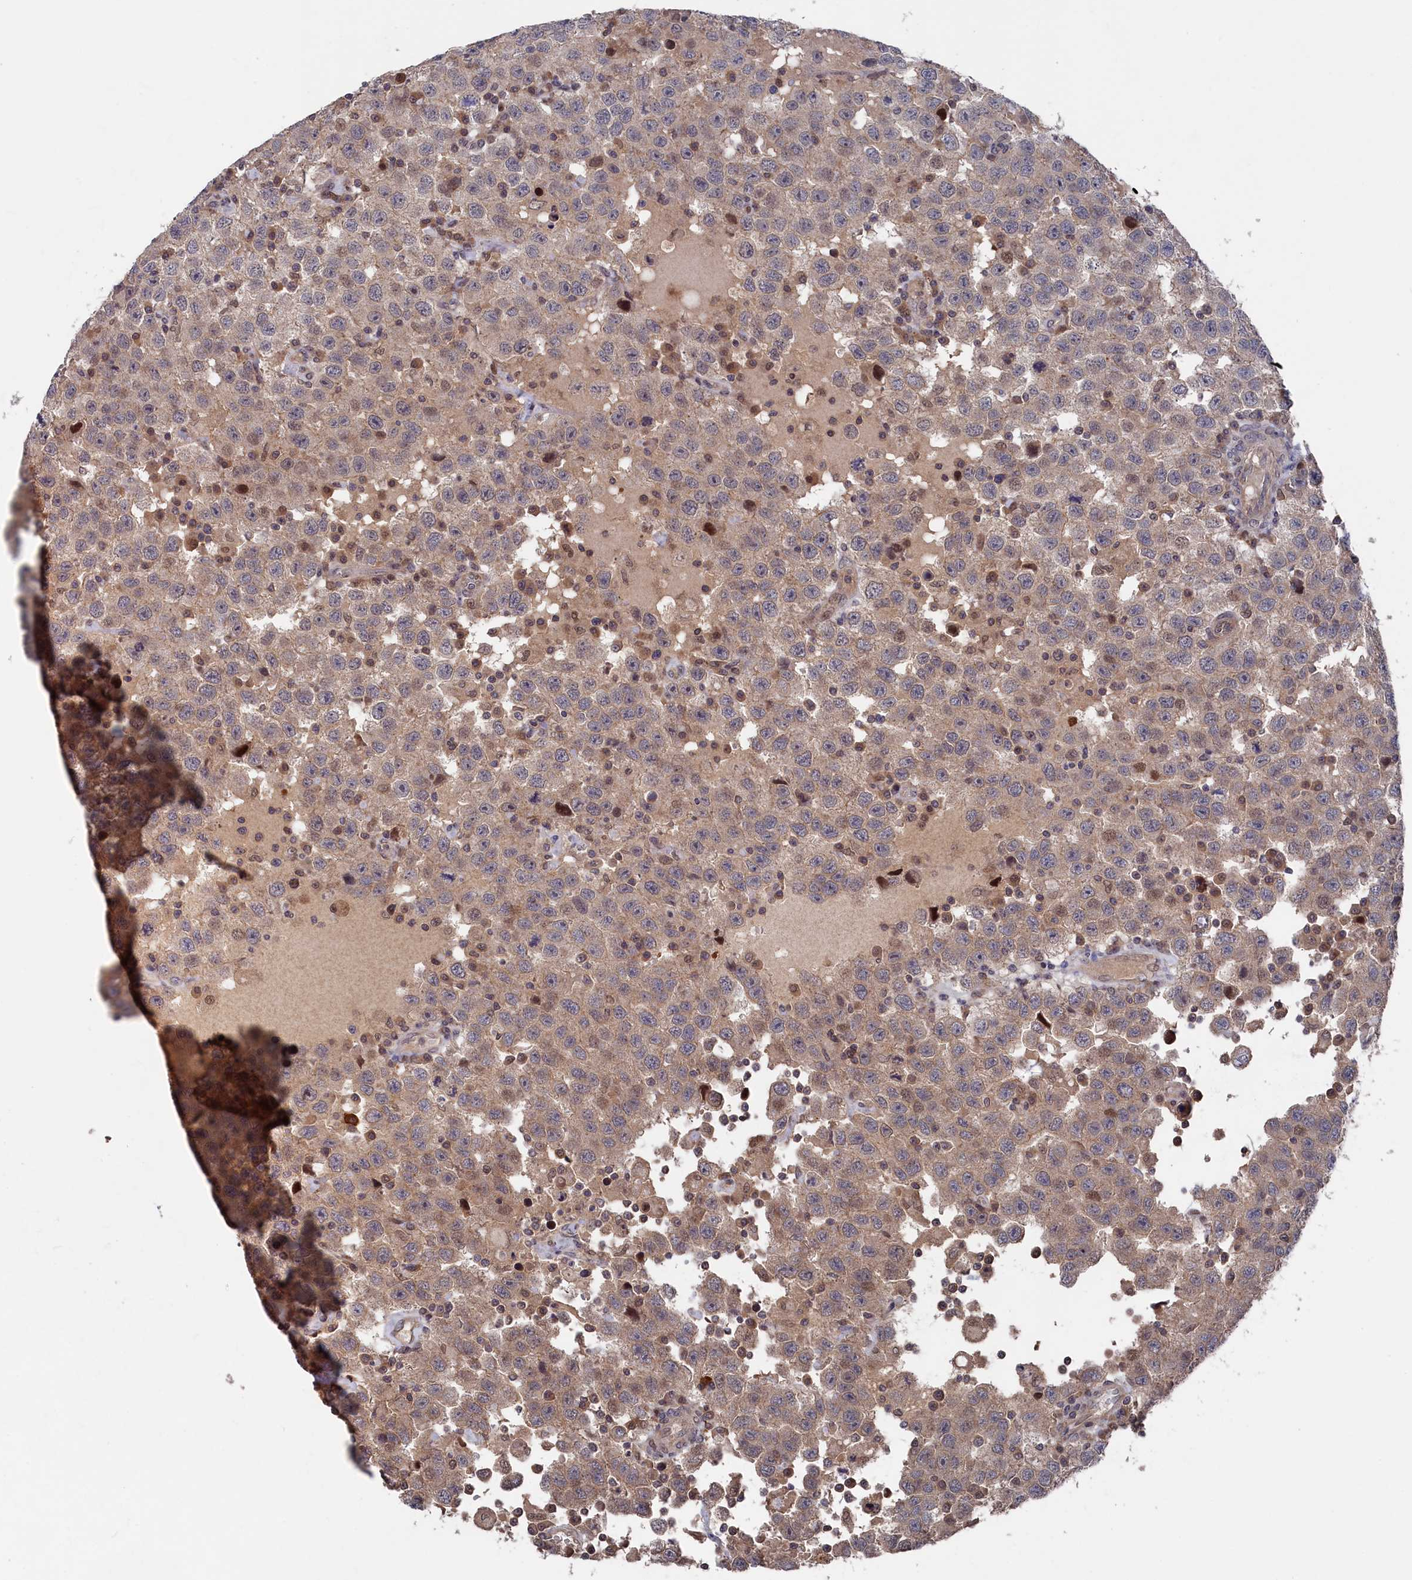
{"staining": {"intensity": "weak", "quantity": "25%-75%", "location": "cytoplasmic/membranous,nuclear"}, "tissue": "testis cancer", "cell_type": "Tumor cells", "image_type": "cancer", "snomed": [{"axis": "morphology", "description": "Seminoma, NOS"}, {"axis": "topography", "description": "Testis"}], "caption": "An IHC histopathology image of neoplastic tissue is shown. Protein staining in brown labels weak cytoplasmic/membranous and nuclear positivity in testis cancer within tumor cells.", "gene": "TMC5", "patient": {"sex": "male", "age": 41}}